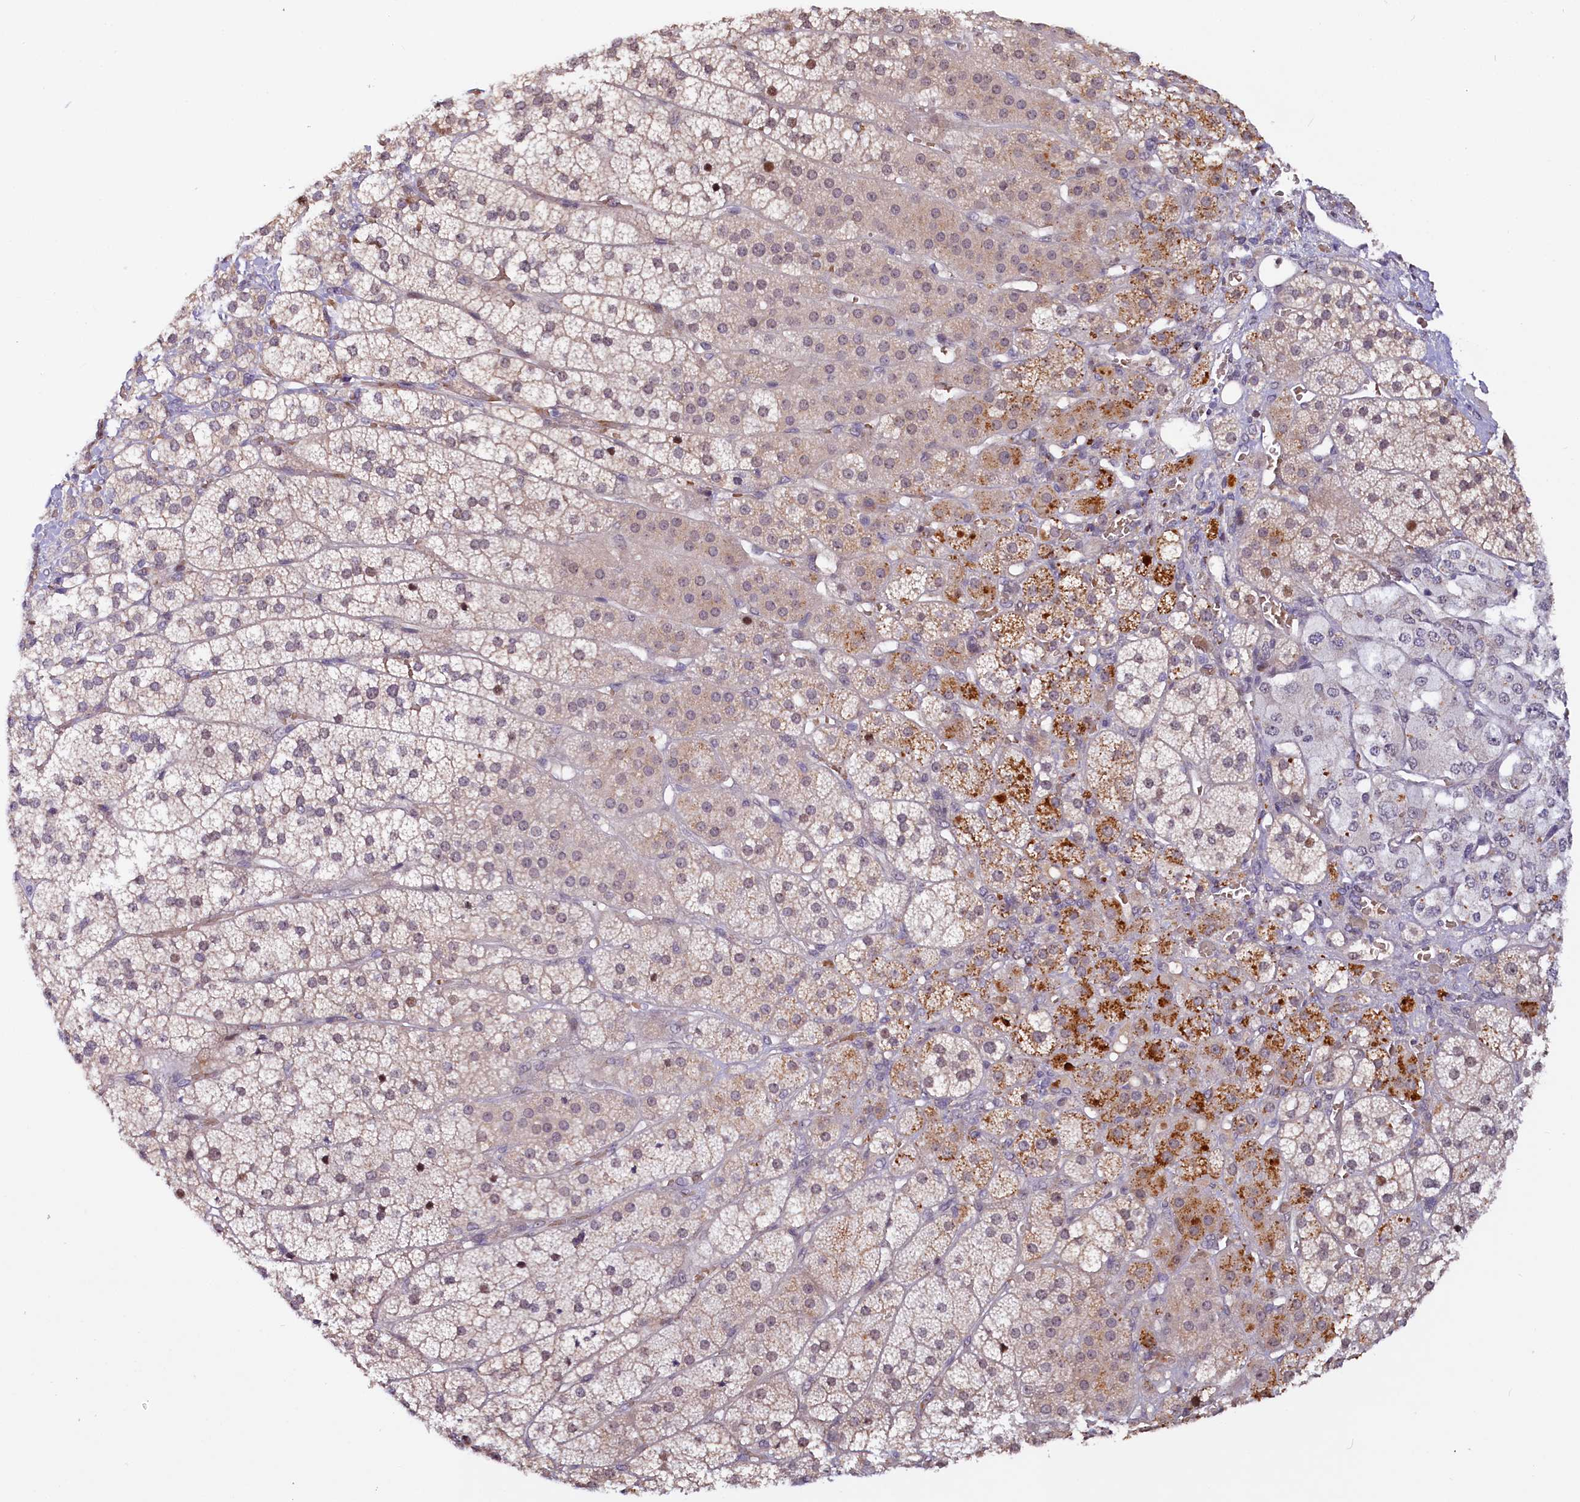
{"staining": {"intensity": "weak", "quantity": "25%-75%", "location": "cytoplasmic/membranous"}, "tissue": "adrenal gland", "cell_type": "Glandular cells", "image_type": "normal", "snomed": [{"axis": "morphology", "description": "Normal tissue, NOS"}, {"axis": "topography", "description": "Adrenal gland"}], "caption": "An image of human adrenal gland stained for a protein exhibits weak cytoplasmic/membranous brown staining in glandular cells.", "gene": "N4BP2L1", "patient": {"sex": "female", "age": 44}}